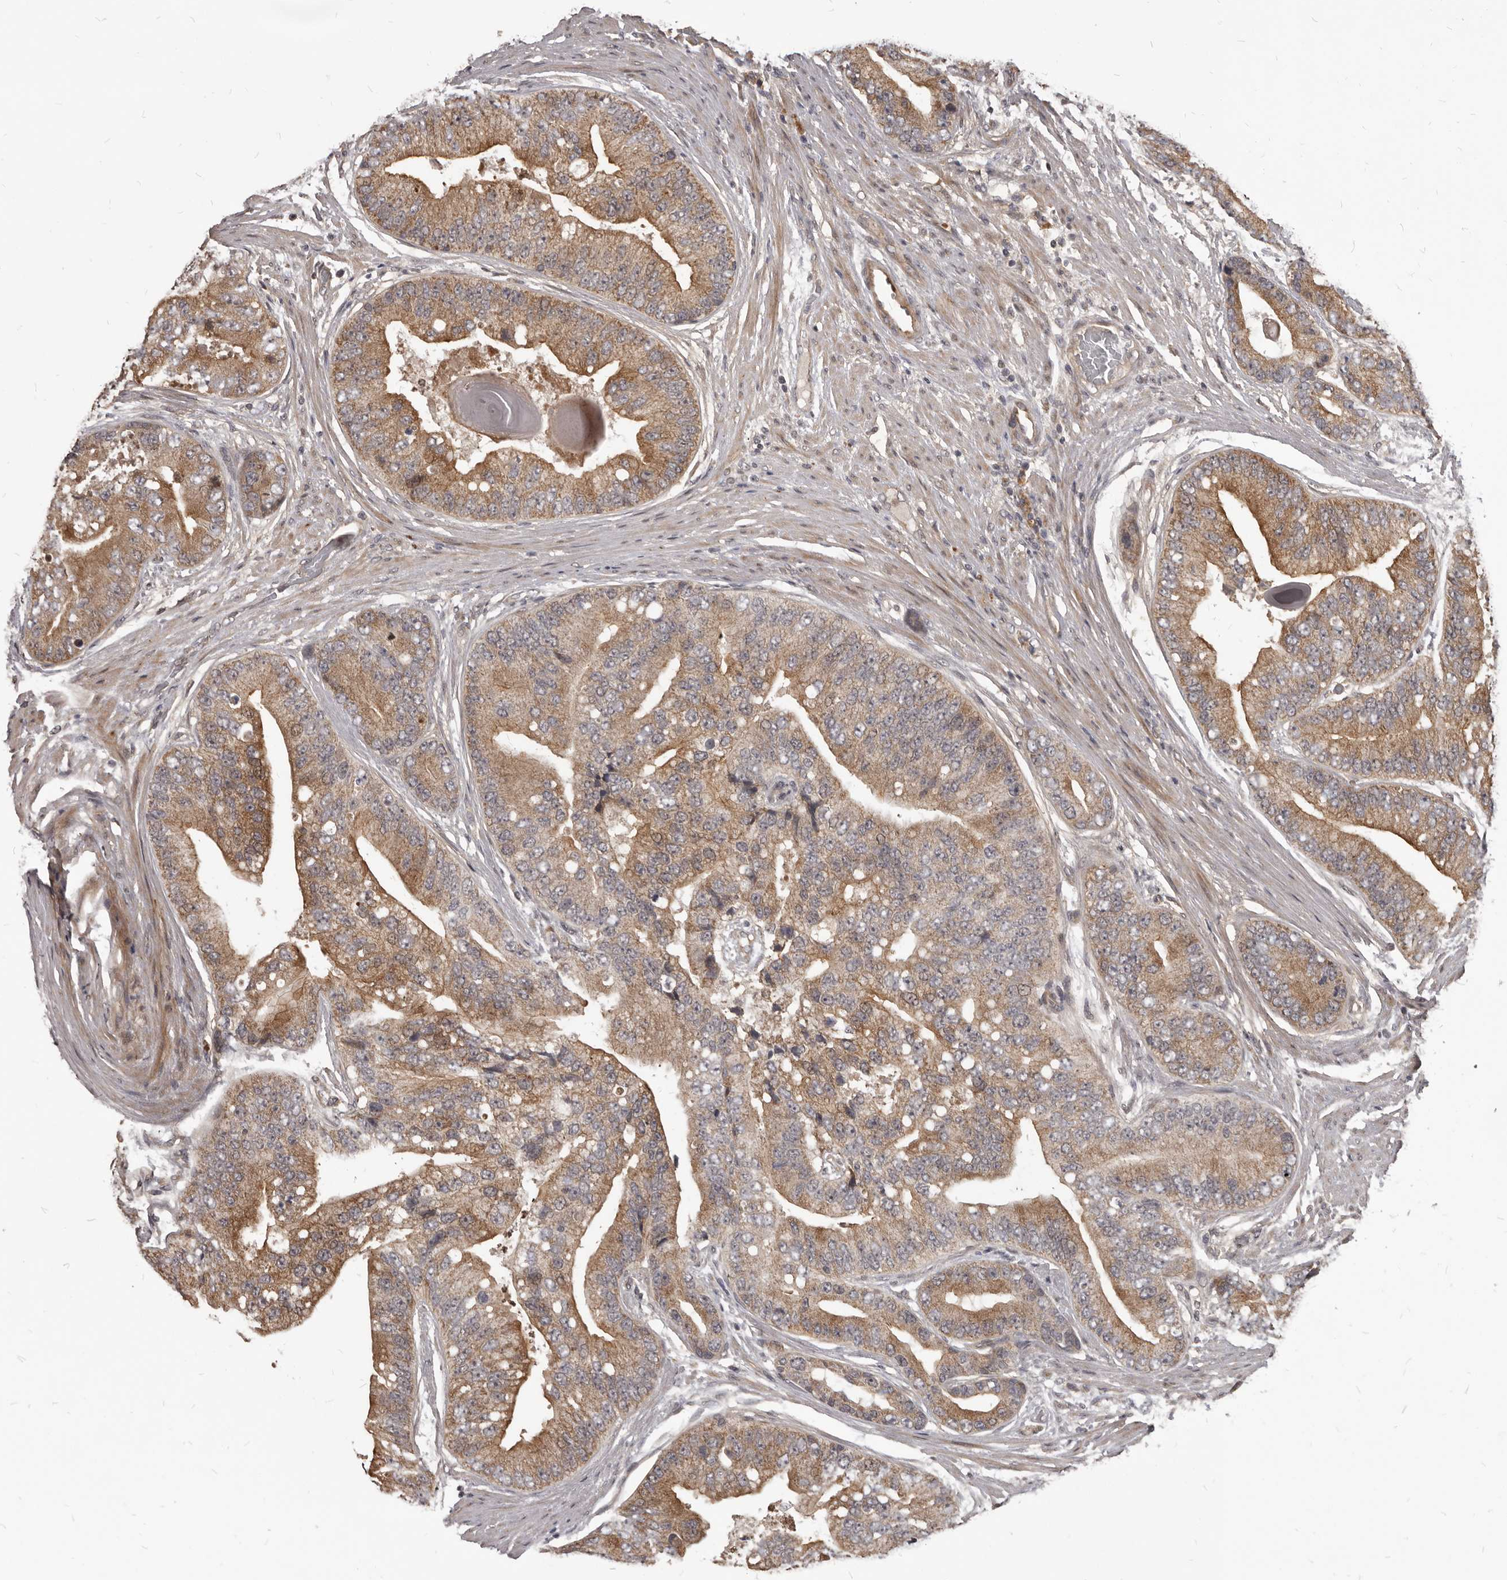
{"staining": {"intensity": "moderate", "quantity": ">75%", "location": "cytoplasmic/membranous"}, "tissue": "prostate cancer", "cell_type": "Tumor cells", "image_type": "cancer", "snomed": [{"axis": "morphology", "description": "Adenocarcinoma, High grade"}, {"axis": "topography", "description": "Prostate"}], "caption": "This image demonstrates immunohistochemistry (IHC) staining of prostate cancer (high-grade adenocarcinoma), with medium moderate cytoplasmic/membranous positivity in approximately >75% of tumor cells.", "gene": "GABPB2", "patient": {"sex": "male", "age": 70}}